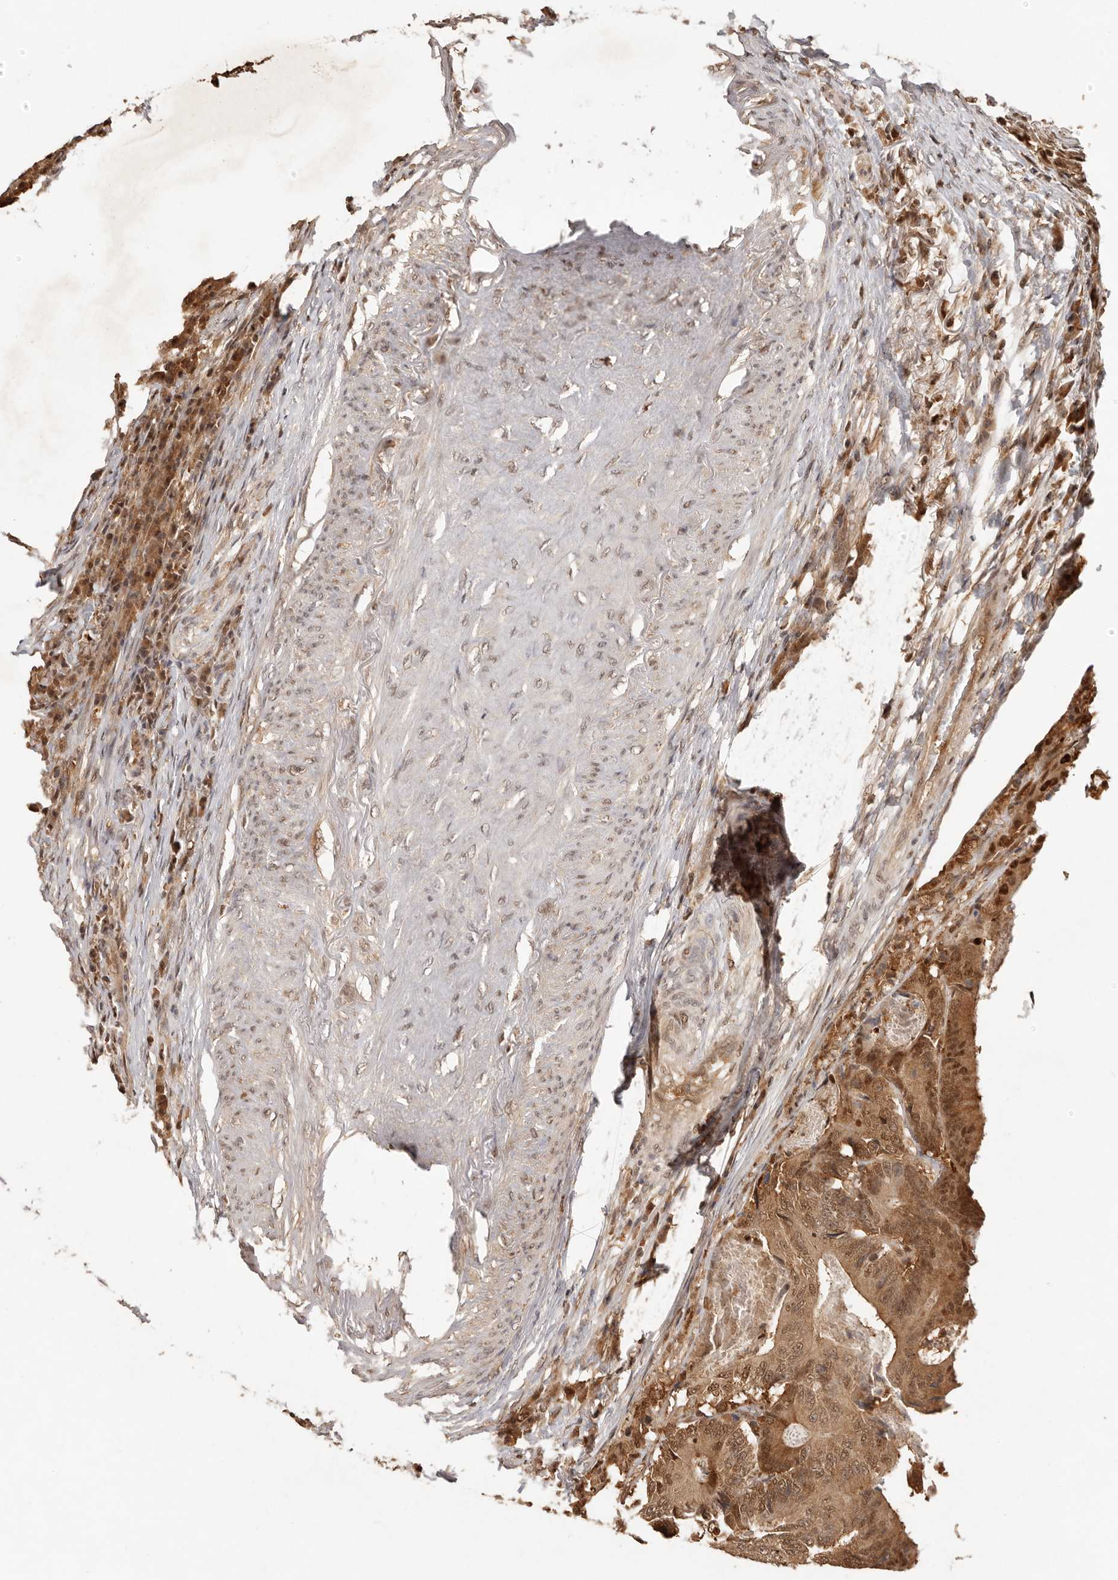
{"staining": {"intensity": "moderate", "quantity": ">75%", "location": "cytoplasmic/membranous,nuclear"}, "tissue": "colorectal cancer", "cell_type": "Tumor cells", "image_type": "cancer", "snomed": [{"axis": "morphology", "description": "Adenocarcinoma, NOS"}, {"axis": "topography", "description": "Colon"}], "caption": "This is an image of immunohistochemistry staining of adenocarcinoma (colorectal), which shows moderate positivity in the cytoplasmic/membranous and nuclear of tumor cells.", "gene": "PSMA5", "patient": {"sex": "male", "age": 83}}